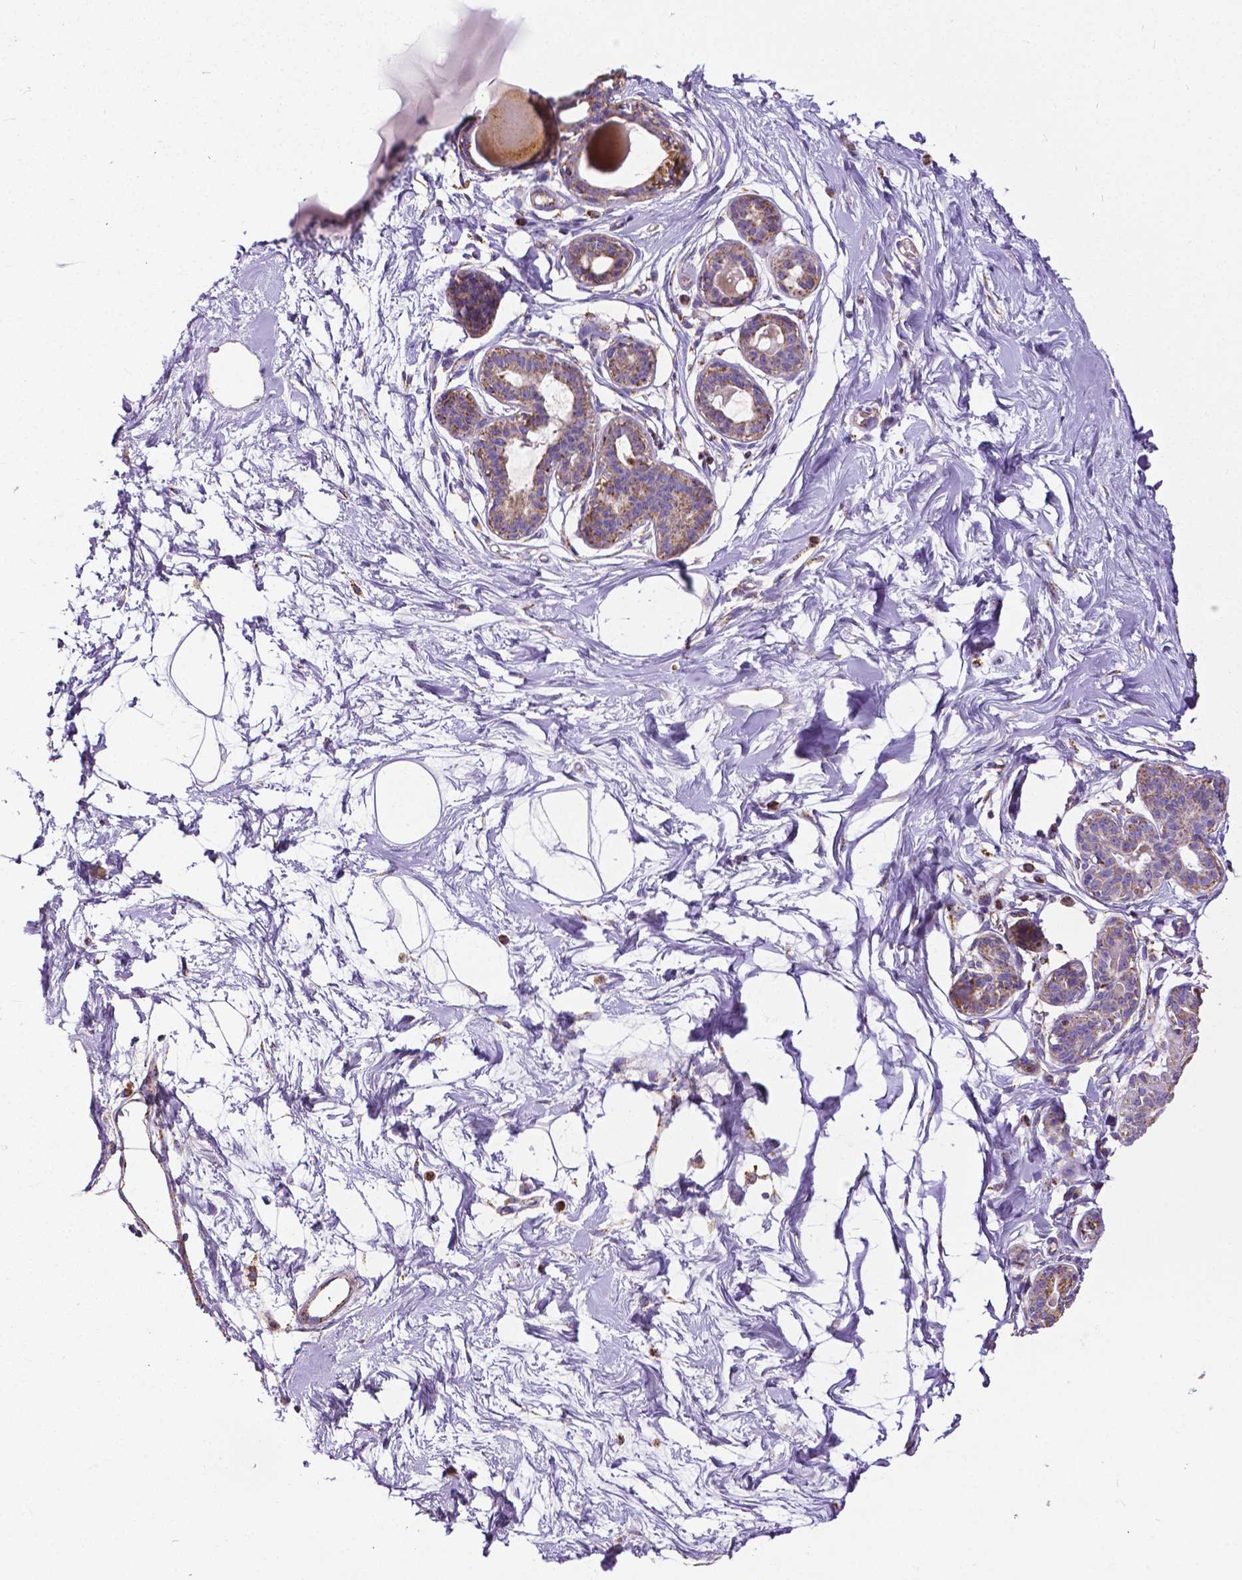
{"staining": {"intensity": "negative", "quantity": "none", "location": "none"}, "tissue": "breast", "cell_type": "Adipocytes", "image_type": "normal", "snomed": [{"axis": "morphology", "description": "Normal tissue, NOS"}, {"axis": "topography", "description": "Breast"}], "caption": "This is a micrograph of IHC staining of normal breast, which shows no positivity in adipocytes. (Immunohistochemistry (ihc), brightfield microscopy, high magnification).", "gene": "MACC1", "patient": {"sex": "female", "age": 45}}